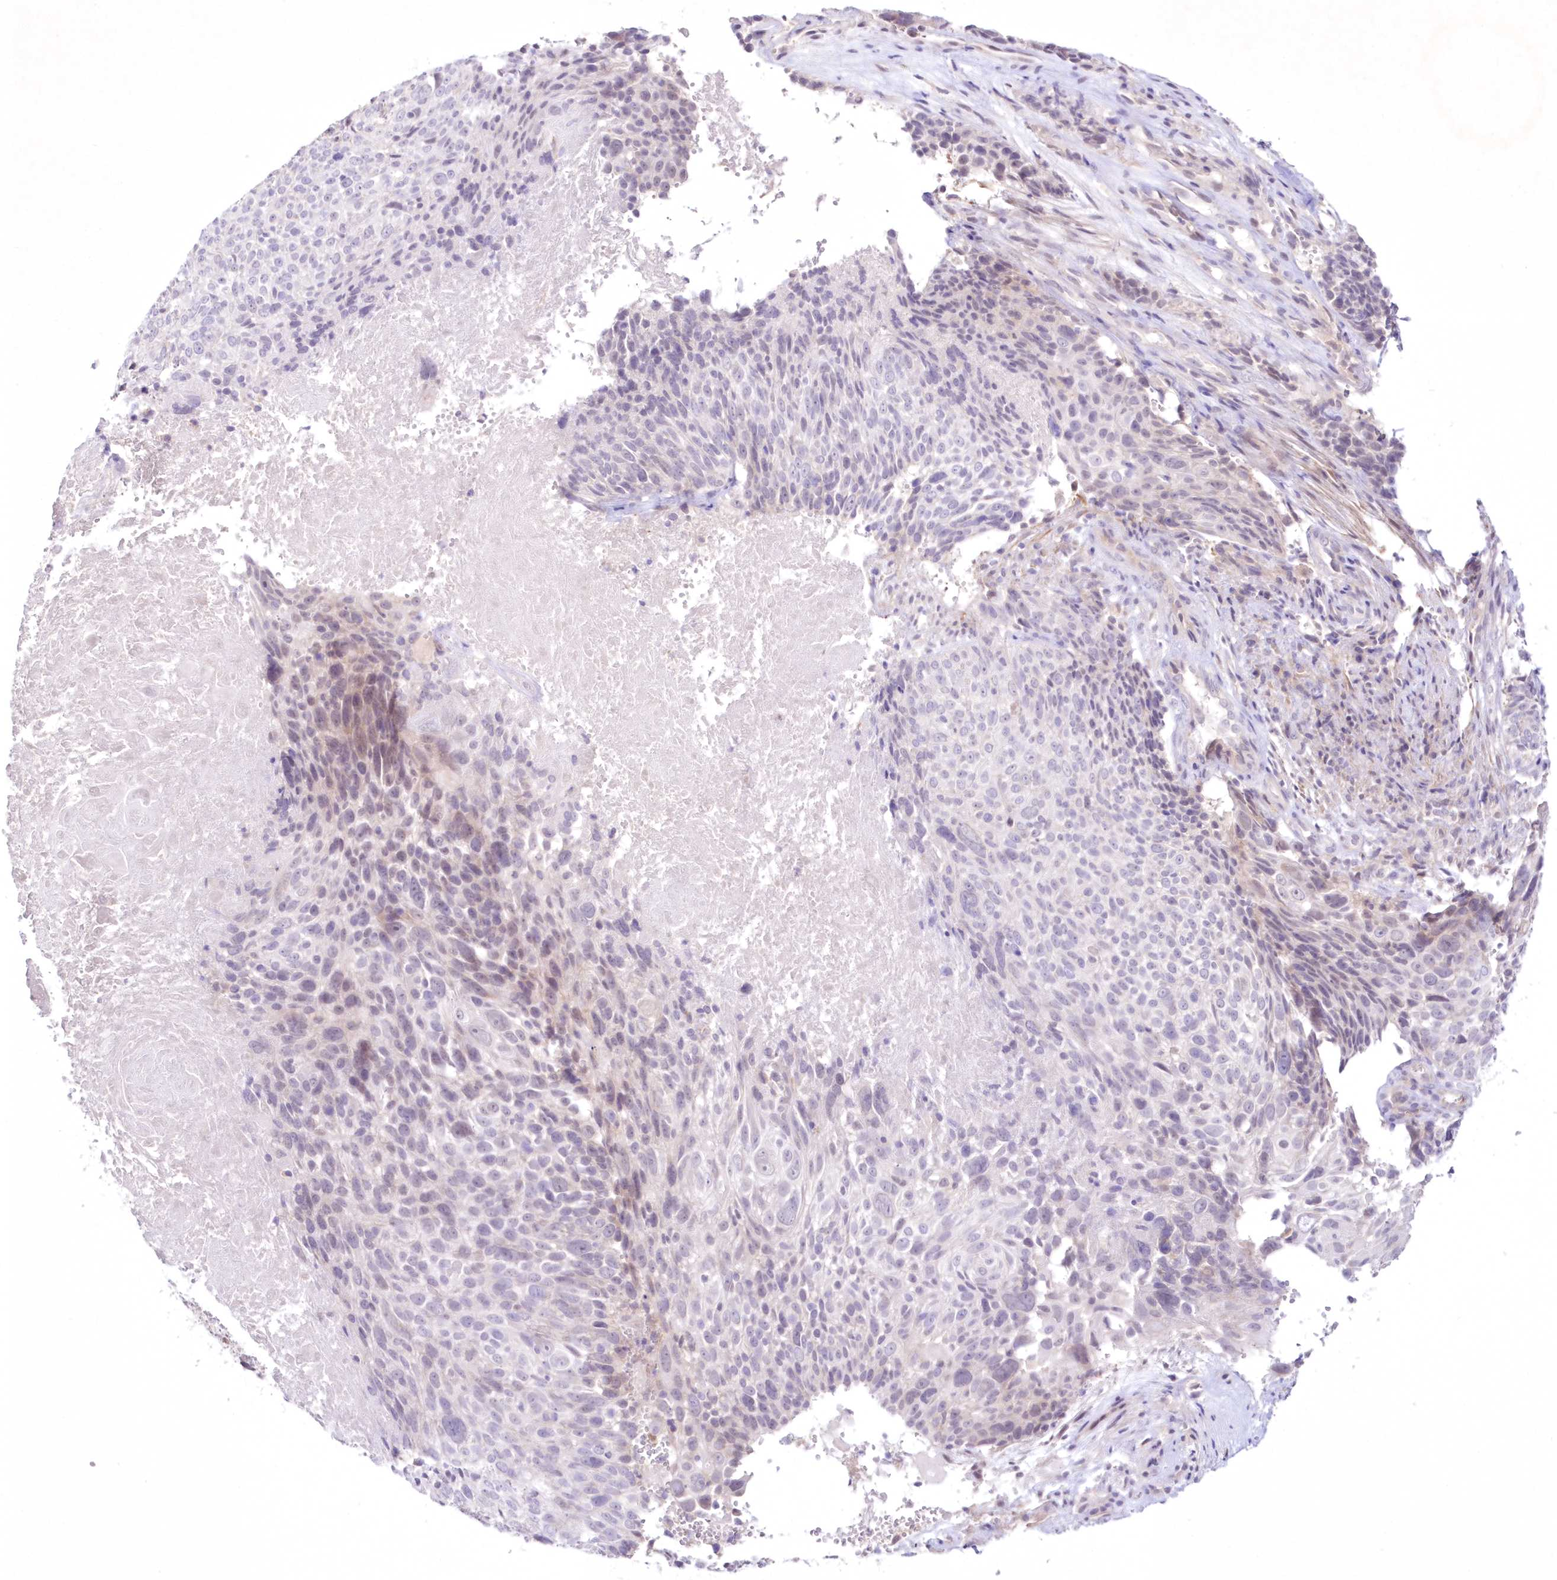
{"staining": {"intensity": "negative", "quantity": "none", "location": "none"}, "tissue": "cervical cancer", "cell_type": "Tumor cells", "image_type": "cancer", "snomed": [{"axis": "morphology", "description": "Squamous cell carcinoma, NOS"}, {"axis": "topography", "description": "Cervix"}], "caption": "This is an immunohistochemistry micrograph of human cervical cancer (squamous cell carcinoma). There is no expression in tumor cells.", "gene": "NEU4", "patient": {"sex": "female", "age": 74}}